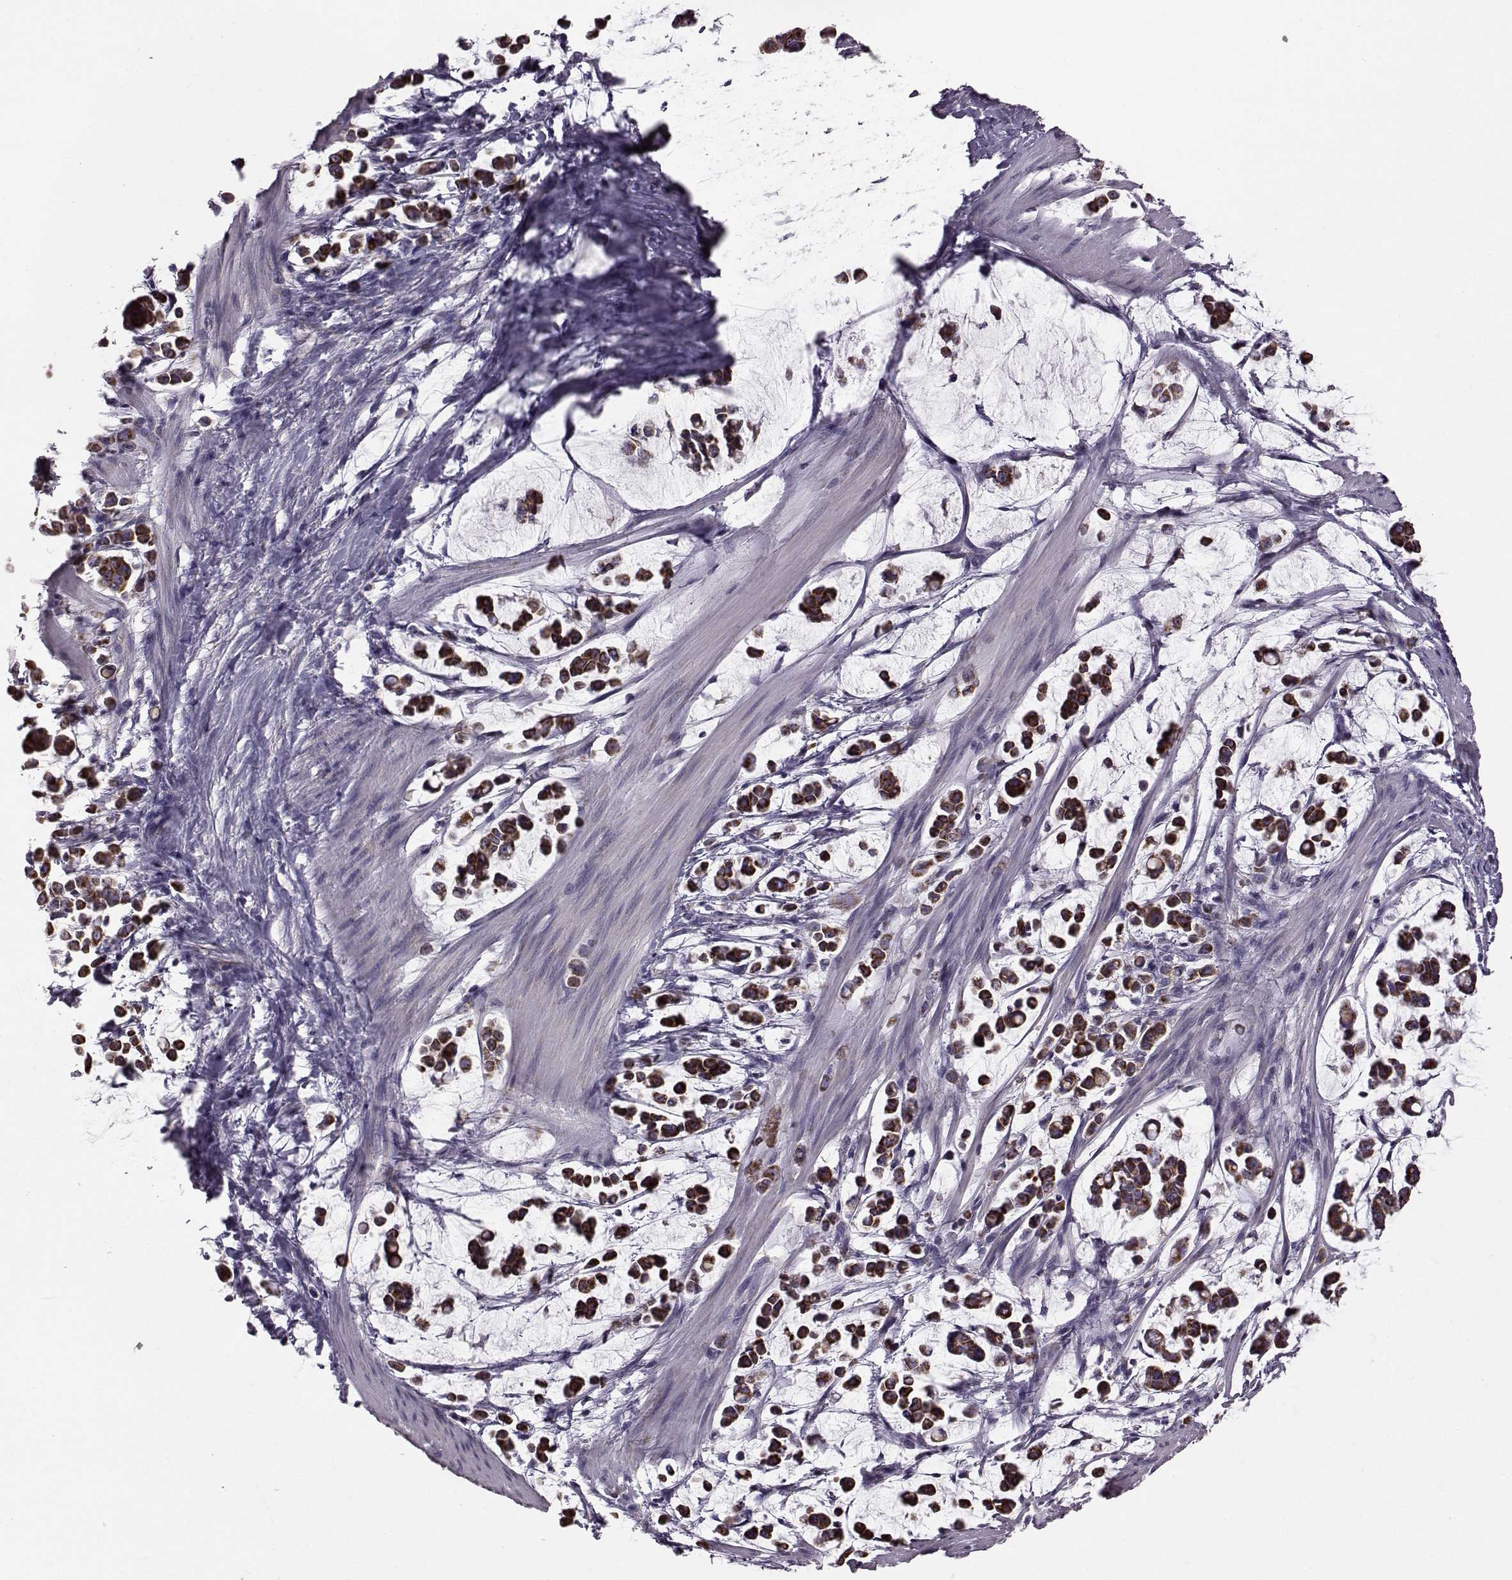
{"staining": {"intensity": "strong", "quantity": ">75%", "location": "cytoplasmic/membranous"}, "tissue": "stomach cancer", "cell_type": "Tumor cells", "image_type": "cancer", "snomed": [{"axis": "morphology", "description": "Adenocarcinoma, NOS"}, {"axis": "topography", "description": "Stomach"}], "caption": "Immunohistochemical staining of human adenocarcinoma (stomach) exhibits high levels of strong cytoplasmic/membranous protein expression in about >75% of tumor cells.", "gene": "FAM8A1", "patient": {"sex": "male", "age": 82}}